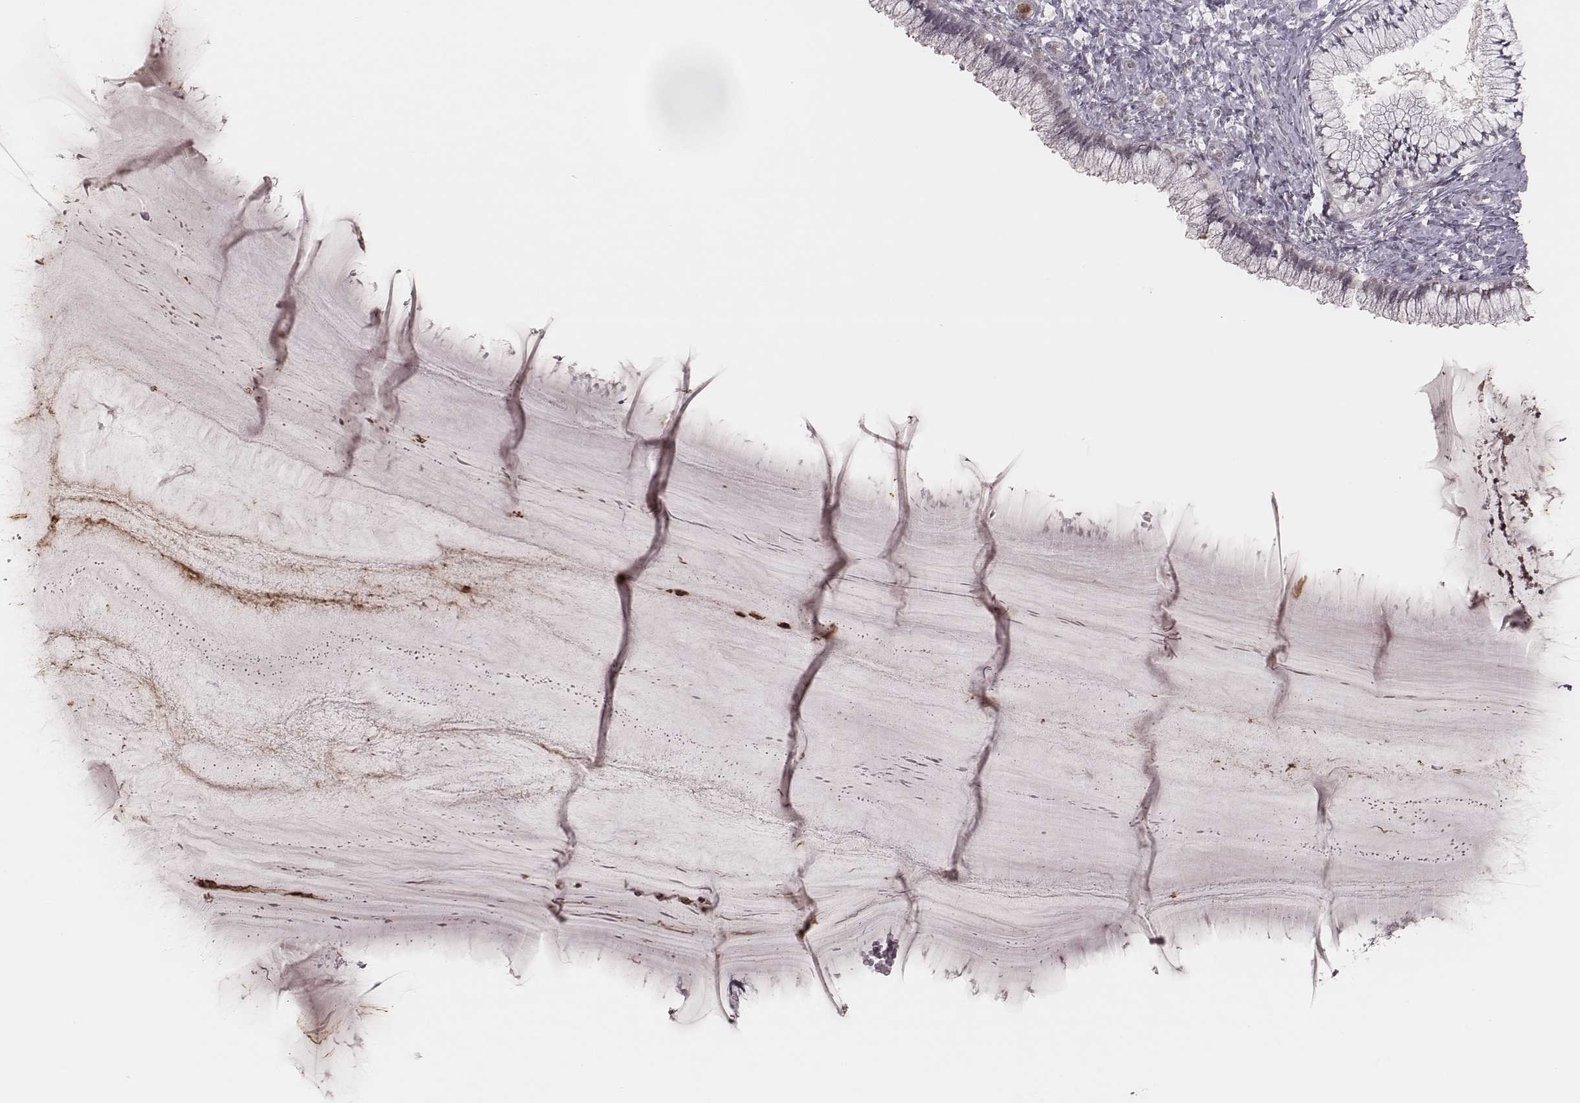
{"staining": {"intensity": "negative", "quantity": "none", "location": "none"}, "tissue": "cervix", "cell_type": "Glandular cells", "image_type": "normal", "snomed": [{"axis": "morphology", "description": "Normal tissue, NOS"}, {"axis": "topography", "description": "Cervix"}], "caption": "This is a image of immunohistochemistry staining of normal cervix, which shows no expression in glandular cells.", "gene": "KITLG", "patient": {"sex": "female", "age": 37}}